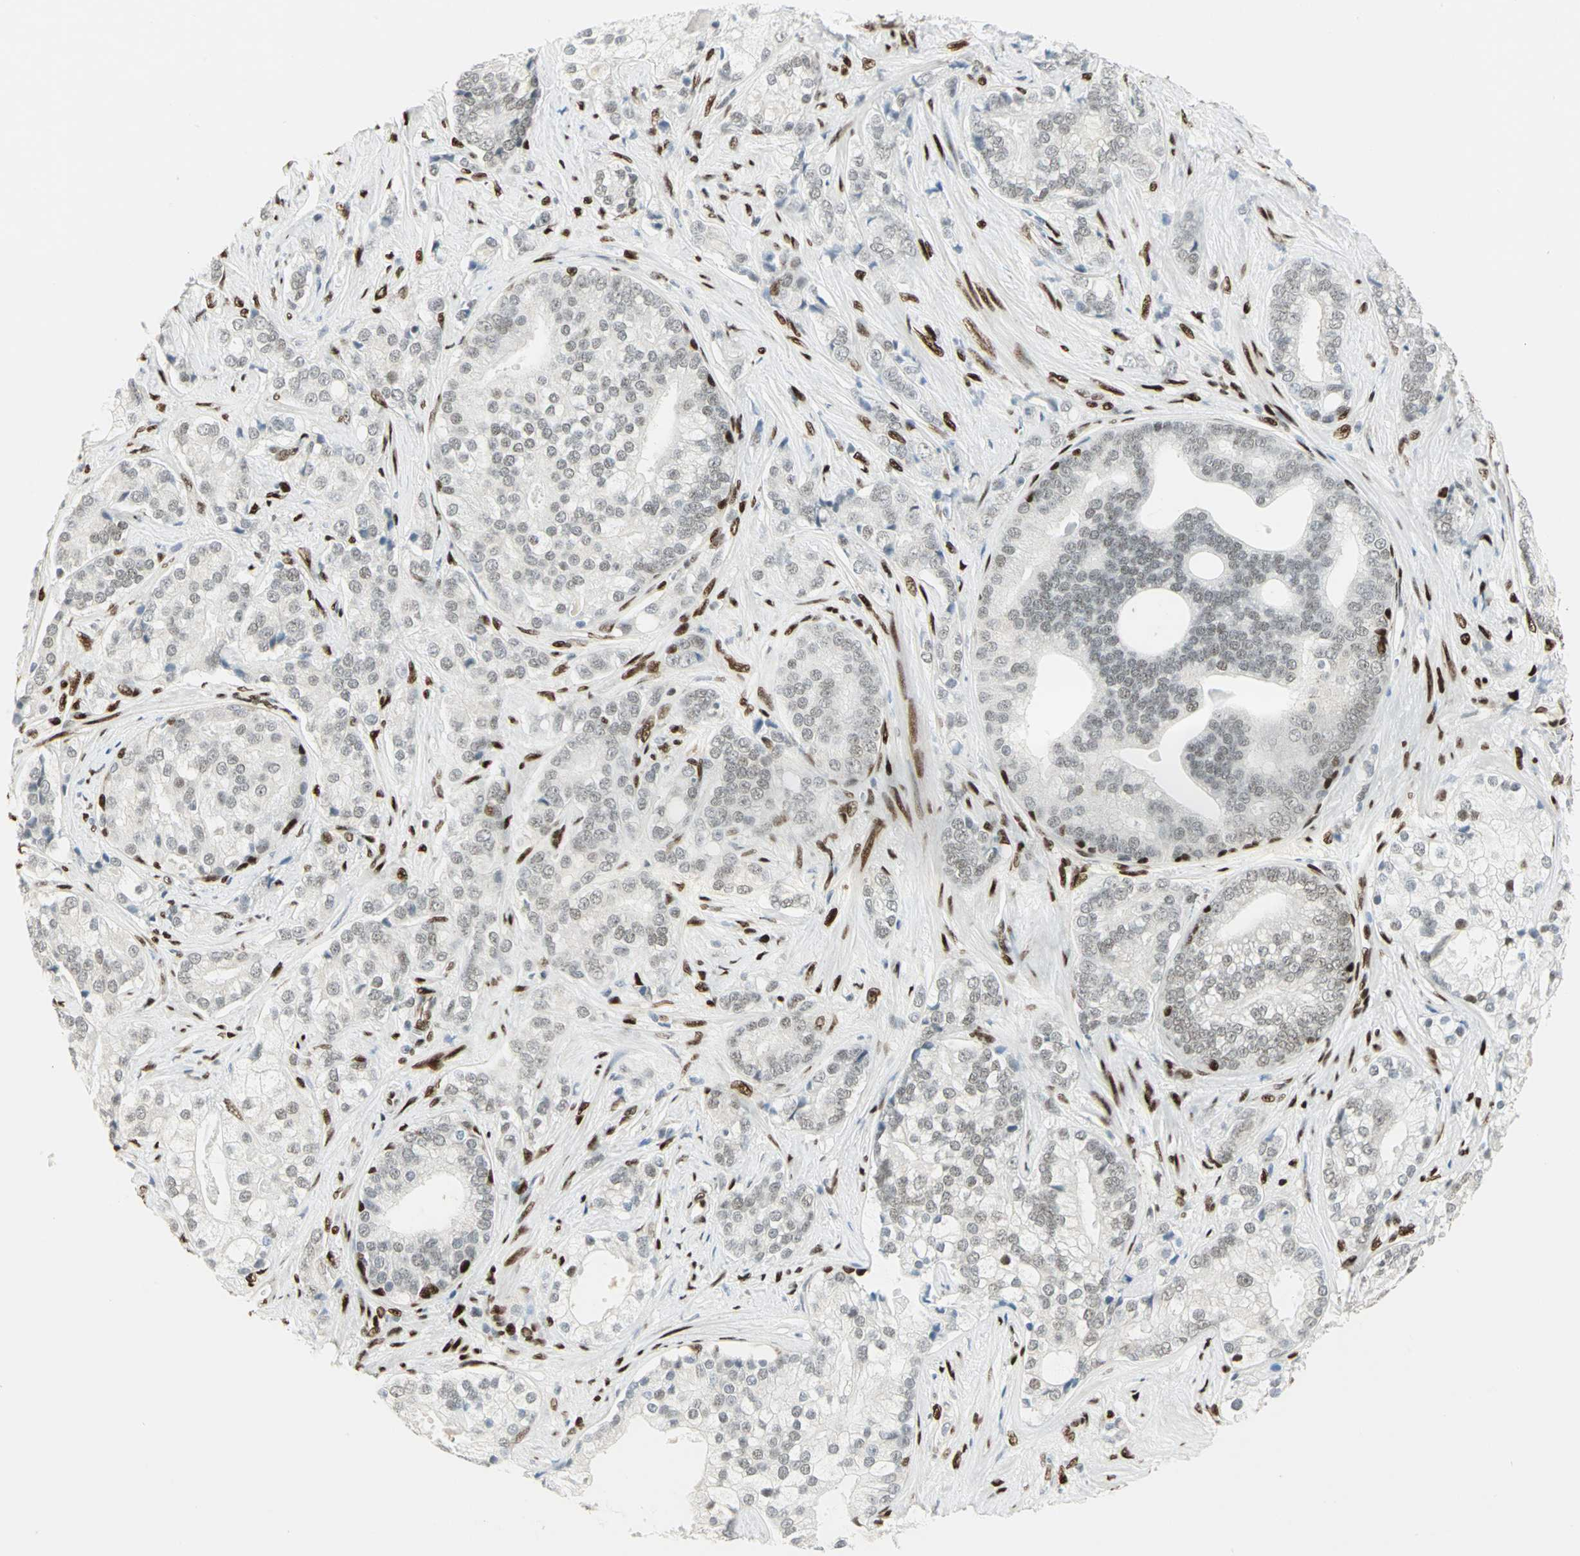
{"staining": {"intensity": "weak", "quantity": ">75%", "location": "nuclear"}, "tissue": "prostate cancer", "cell_type": "Tumor cells", "image_type": "cancer", "snomed": [{"axis": "morphology", "description": "Adenocarcinoma, Low grade"}, {"axis": "topography", "description": "Prostate"}], "caption": "Prostate adenocarcinoma (low-grade) tissue shows weak nuclear expression in about >75% of tumor cells, visualized by immunohistochemistry.", "gene": "MEIS2", "patient": {"sex": "male", "age": 58}}